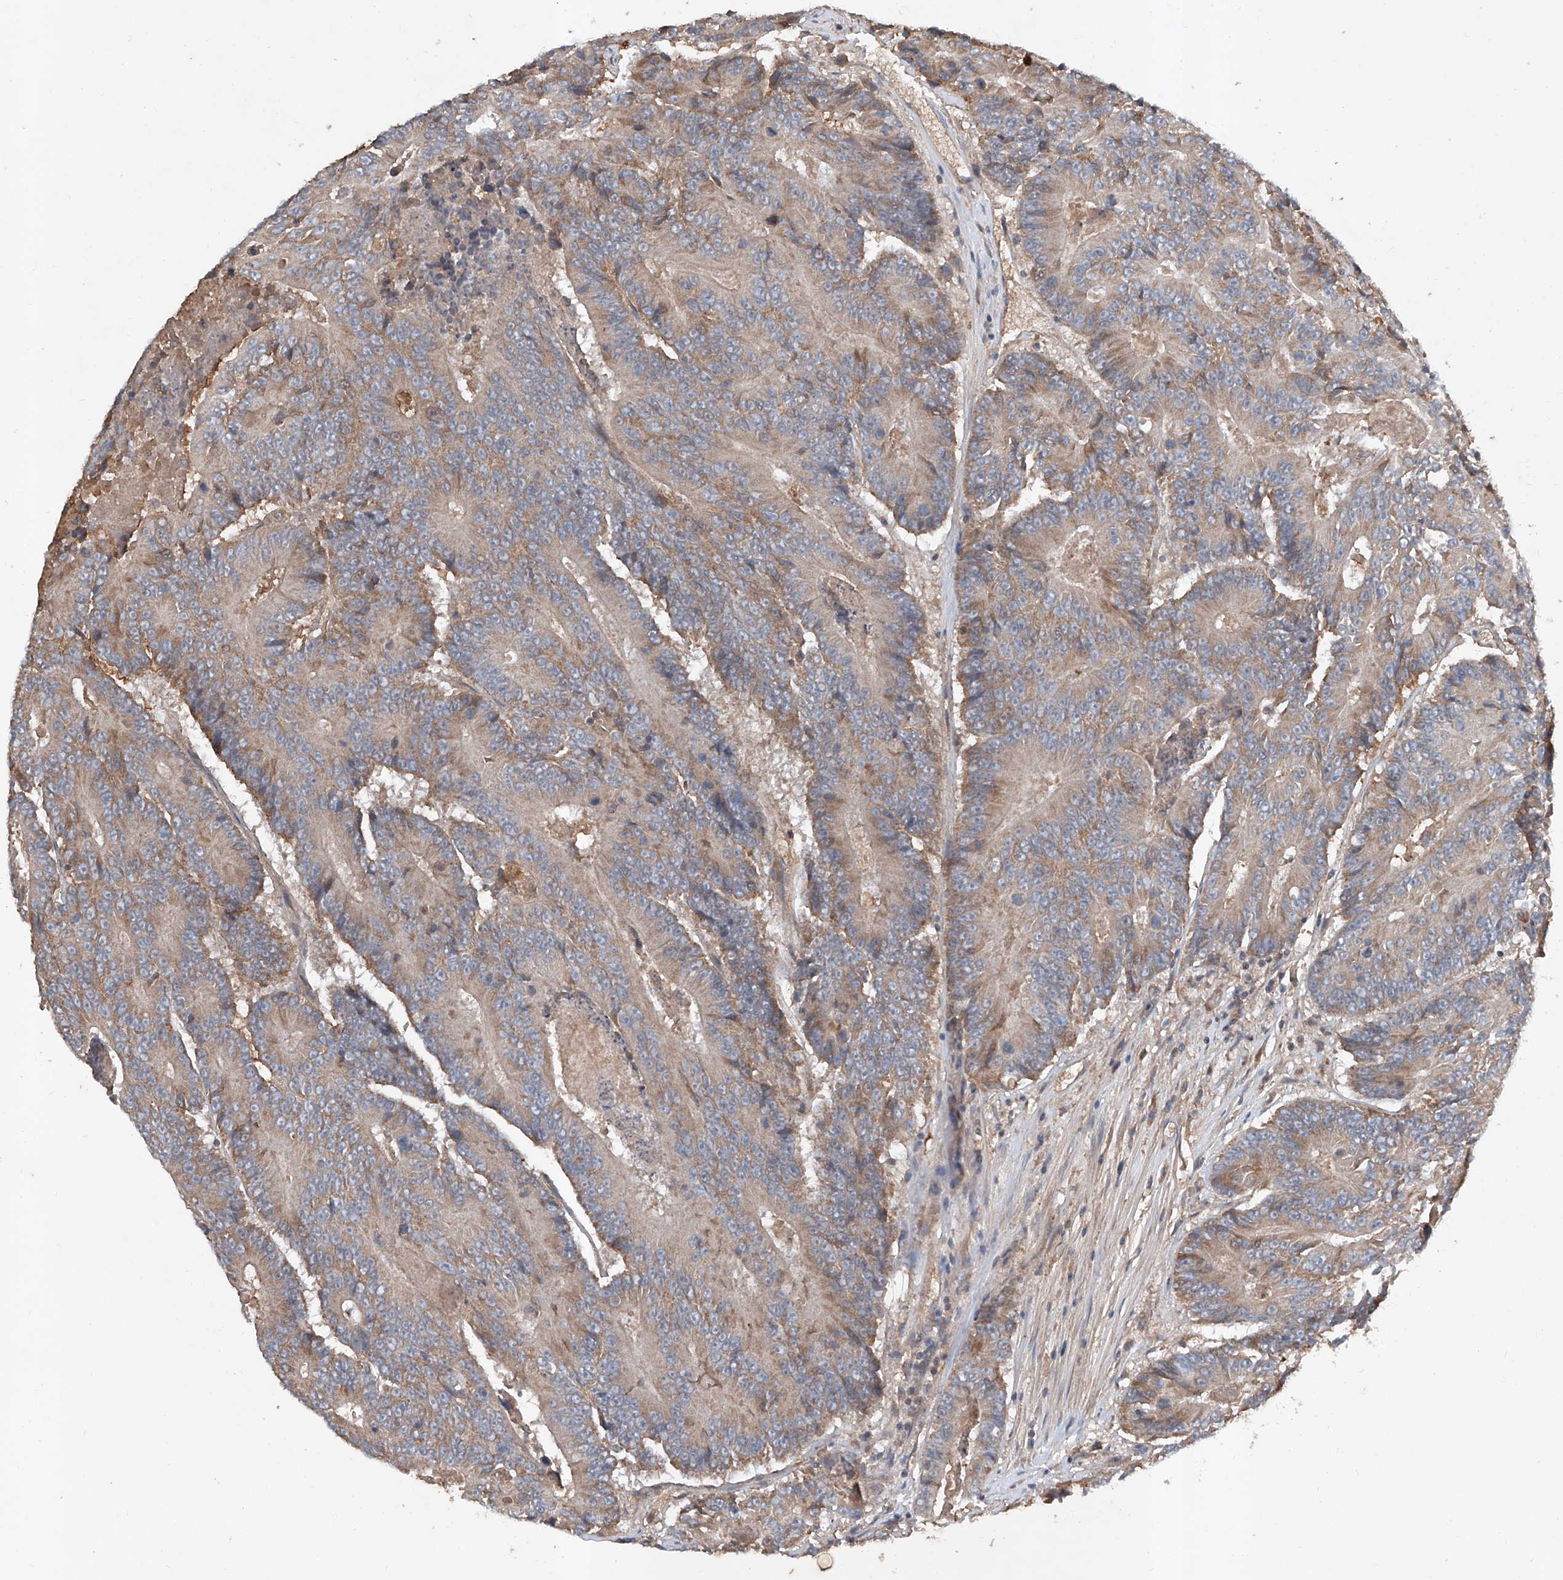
{"staining": {"intensity": "weak", "quantity": ">75%", "location": "cytoplasmic/membranous"}, "tissue": "colorectal cancer", "cell_type": "Tumor cells", "image_type": "cancer", "snomed": [{"axis": "morphology", "description": "Adenocarcinoma, NOS"}, {"axis": "topography", "description": "Colon"}], "caption": "Protein expression analysis of human adenocarcinoma (colorectal) reveals weak cytoplasmic/membranous positivity in approximately >75% of tumor cells.", "gene": "ADAM23", "patient": {"sex": "male", "age": 83}}